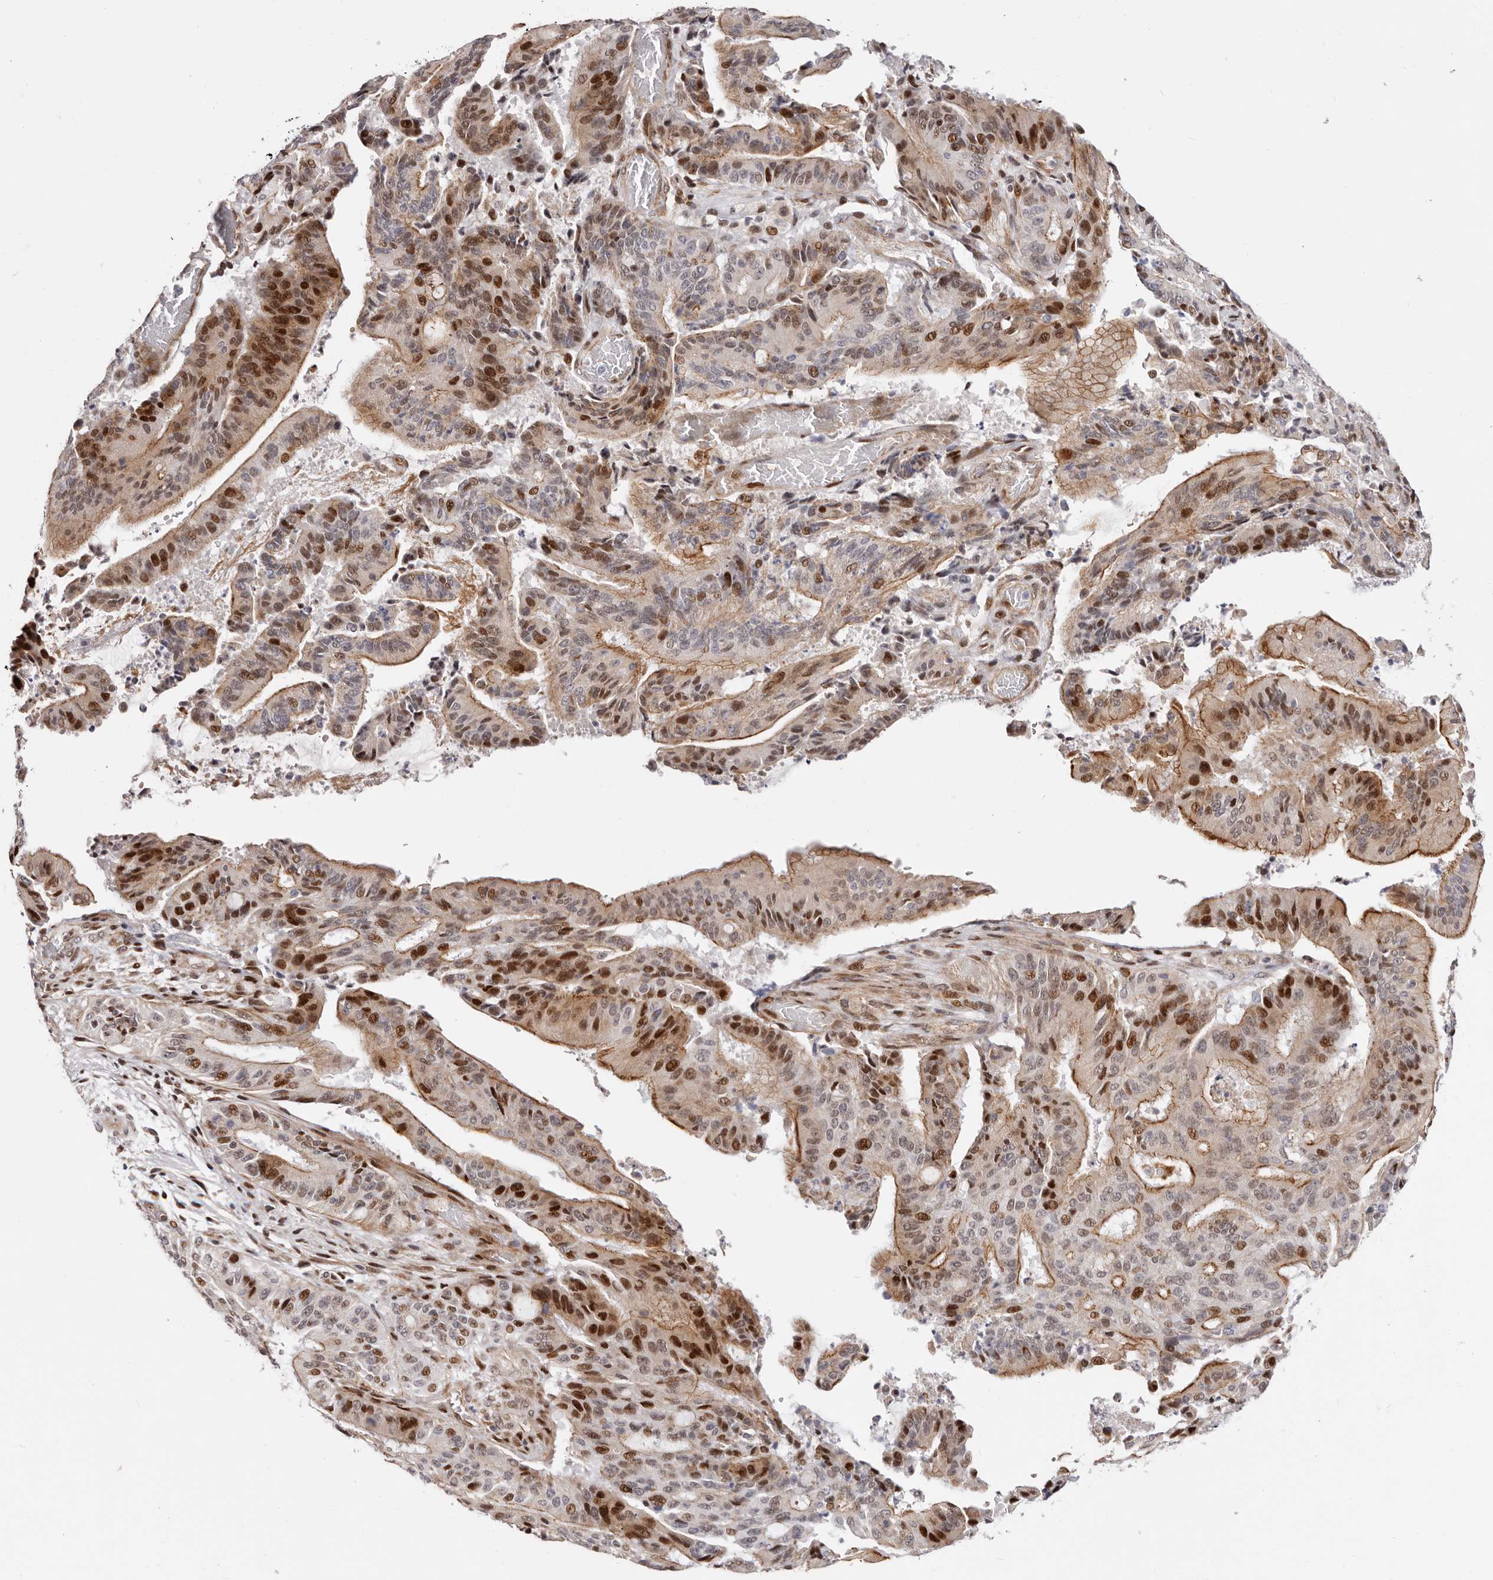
{"staining": {"intensity": "strong", "quantity": "25%-75%", "location": "cytoplasmic/membranous,nuclear"}, "tissue": "liver cancer", "cell_type": "Tumor cells", "image_type": "cancer", "snomed": [{"axis": "morphology", "description": "Normal tissue, NOS"}, {"axis": "morphology", "description": "Cholangiocarcinoma"}, {"axis": "topography", "description": "Liver"}, {"axis": "topography", "description": "Peripheral nerve tissue"}], "caption": "About 25%-75% of tumor cells in liver cancer demonstrate strong cytoplasmic/membranous and nuclear protein expression as visualized by brown immunohistochemical staining.", "gene": "EPHX3", "patient": {"sex": "female", "age": 73}}